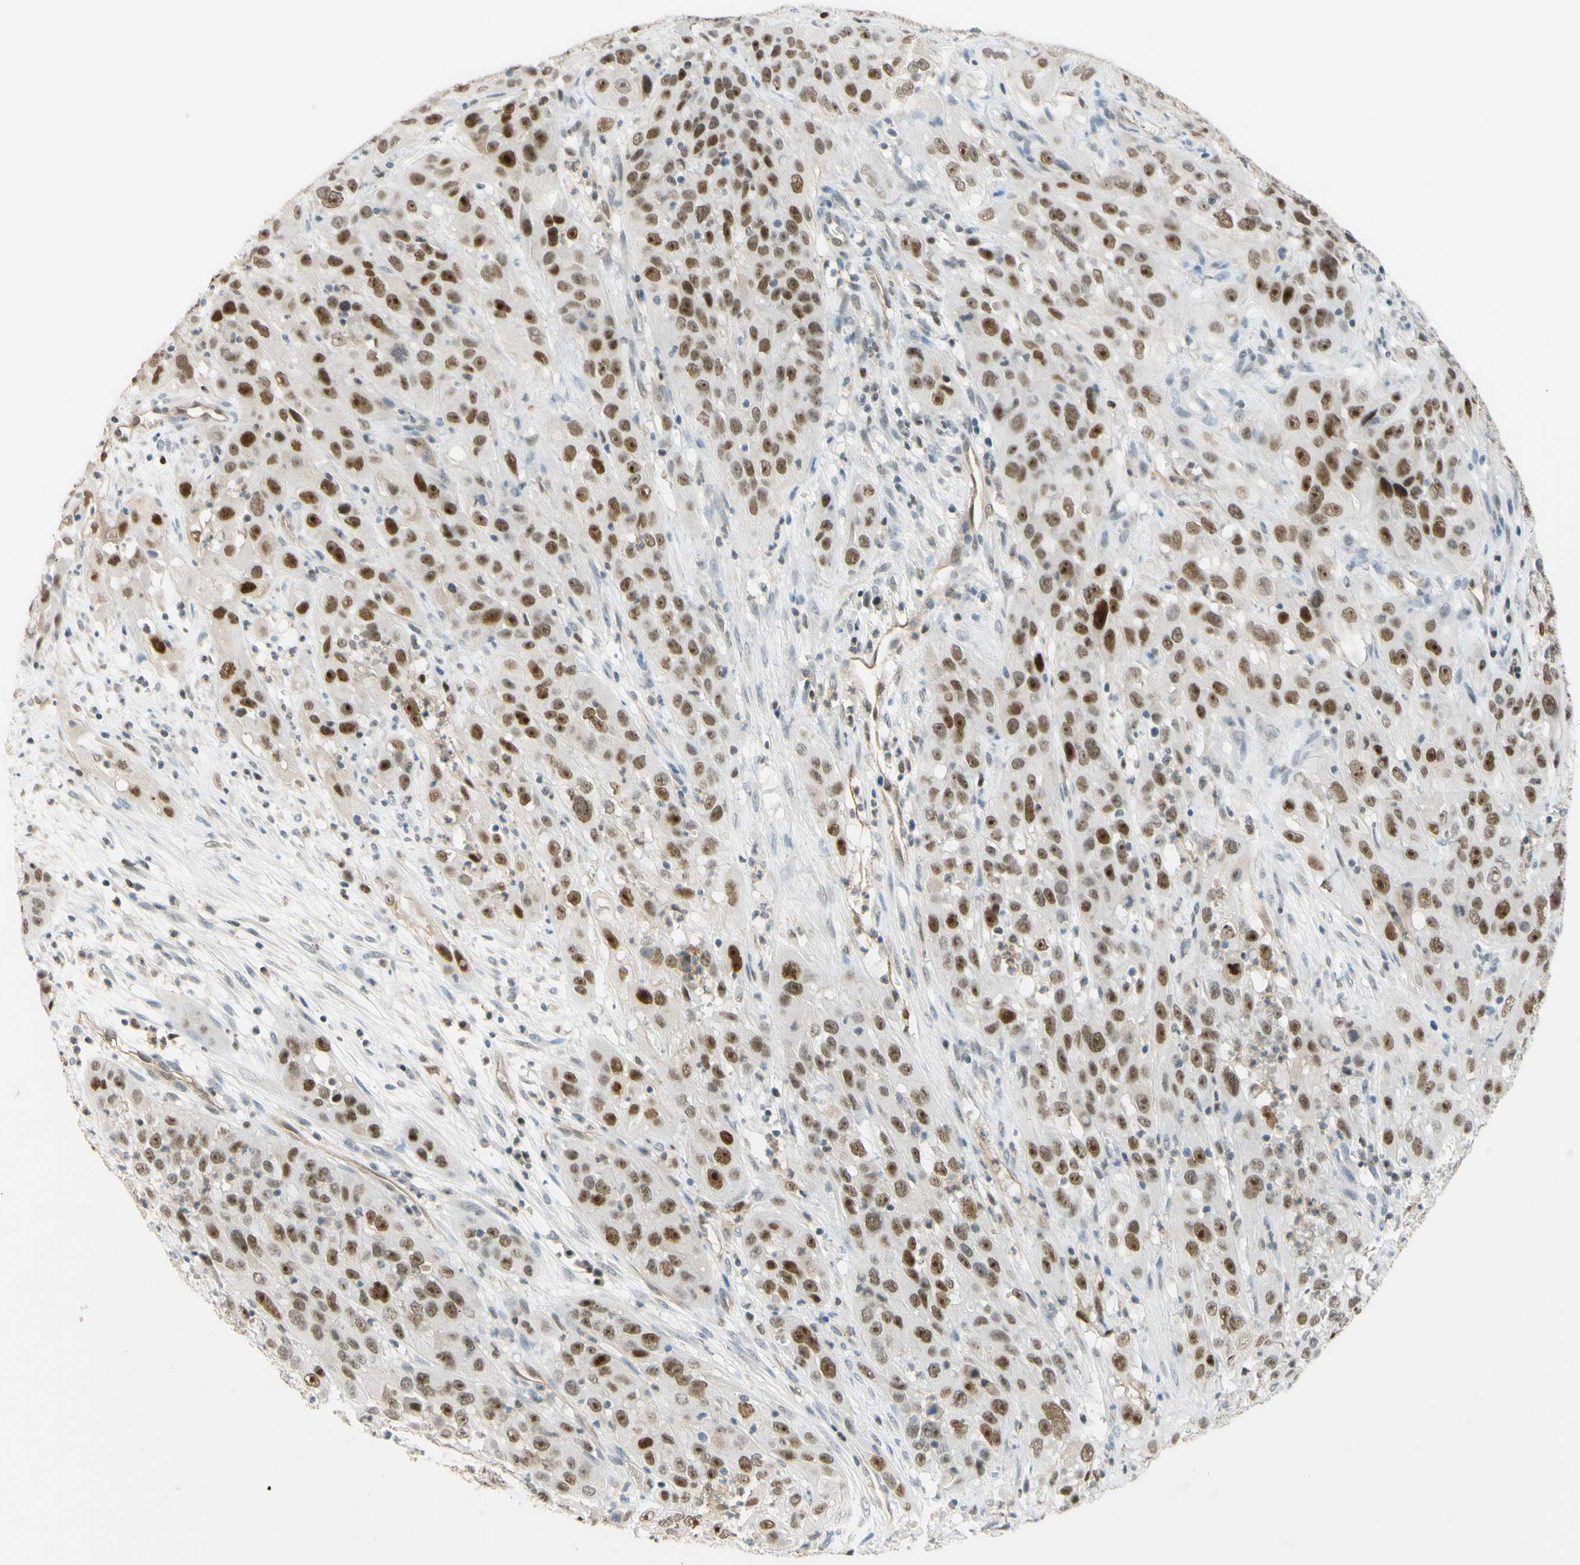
{"staining": {"intensity": "moderate", "quantity": ">75%", "location": "nuclear"}, "tissue": "cervical cancer", "cell_type": "Tumor cells", "image_type": "cancer", "snomed": [{"axis": "morphology", "description": "Squamous cell carcinoma, NOS"}, {"axis": "topography", "description": "Cervix"}], "caption": "Tumor cells reveal medium levels of moderate nuclear positivity in about >75% of cells in cervical cancer (squamous cell carcinoma). (Brightfield microscopy of DAB IHC at high magnification).", "gene": "POLB", "patient": {"sex": "female", "age": 32}}